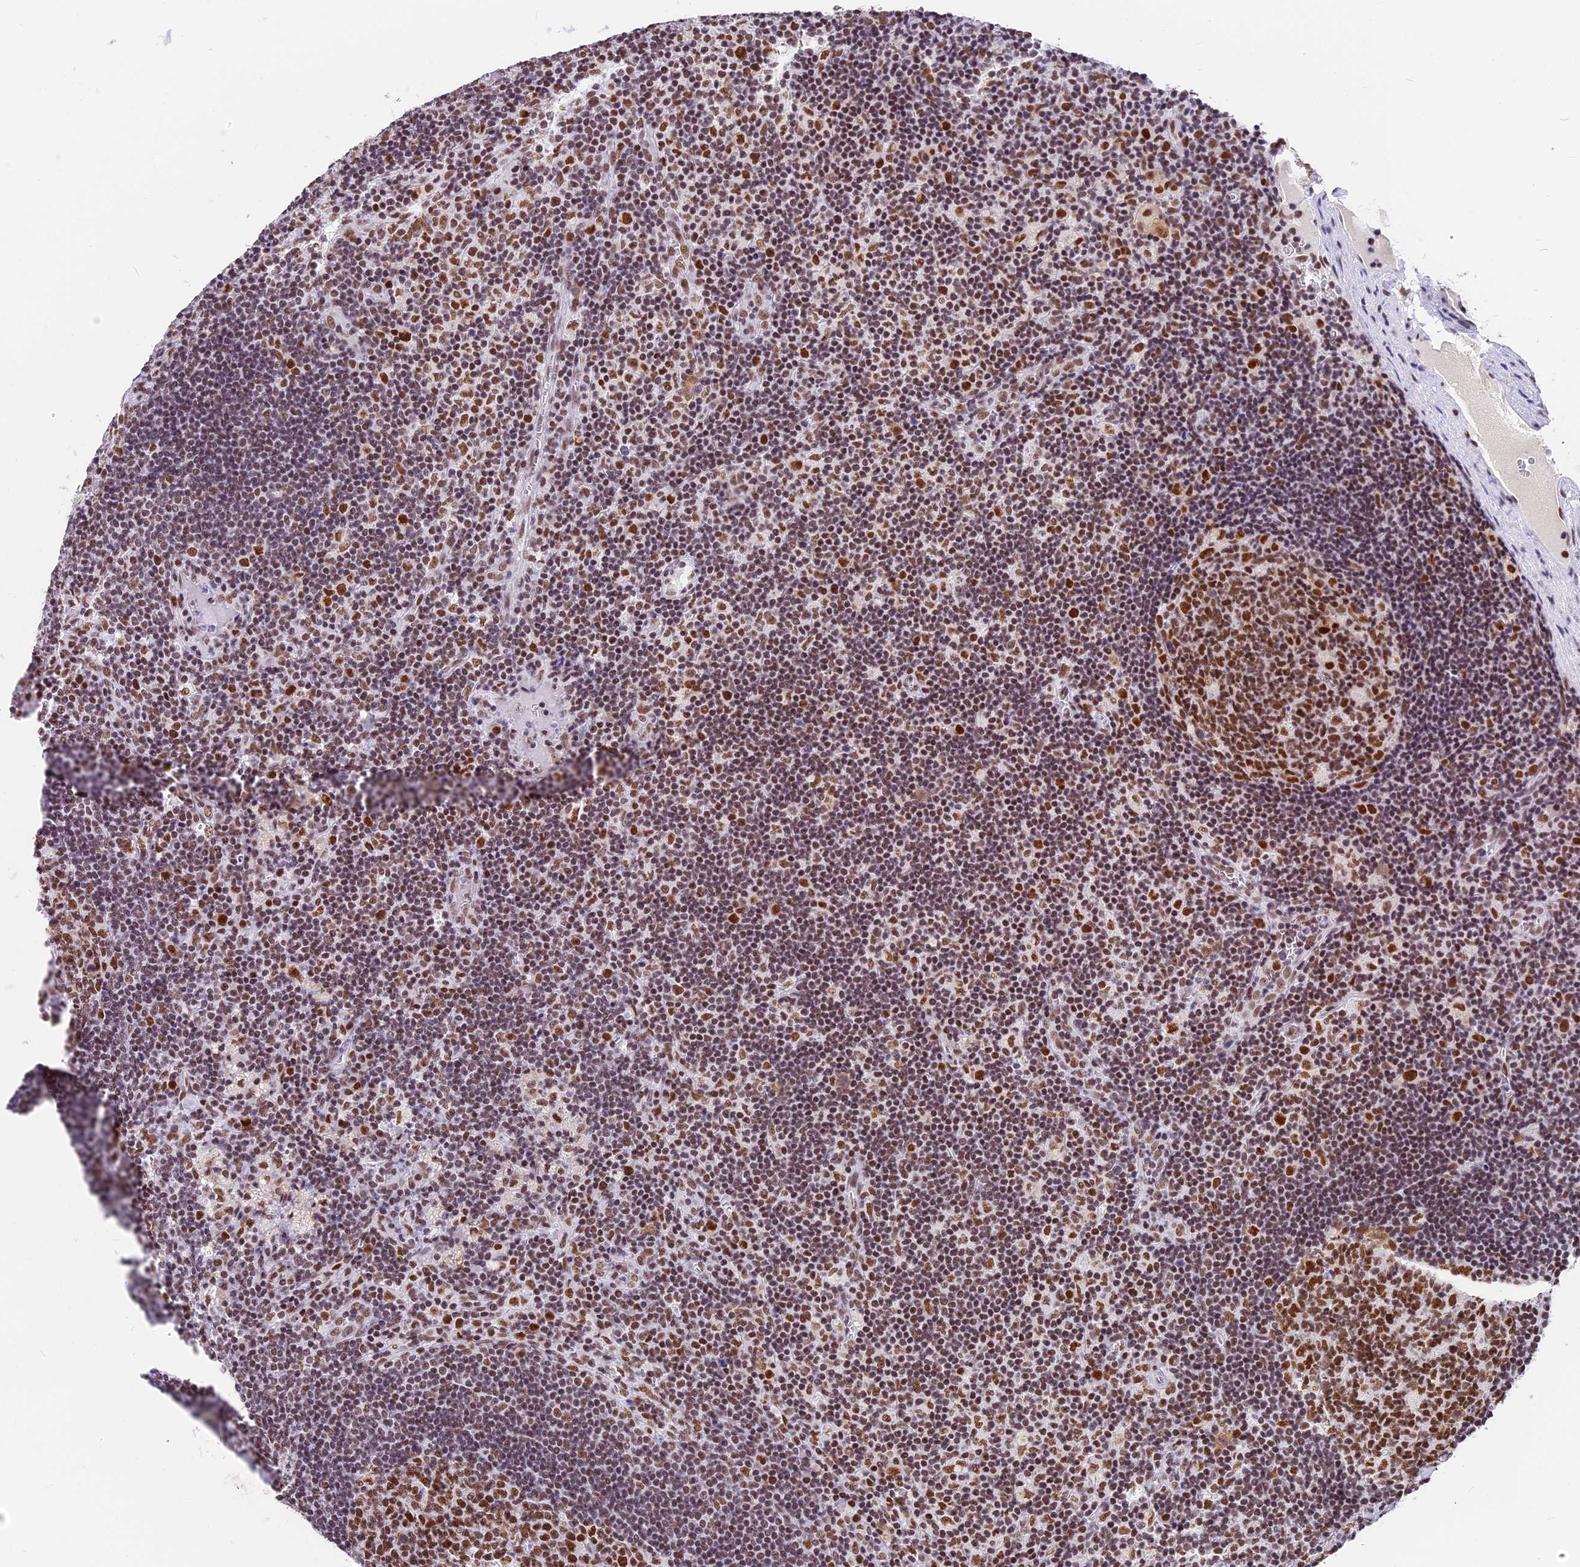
{"staining": {"intensity": "strong", "quantity": ">75%", "location": "nuclear"}, "tissue": "lymph node", "cell_type": "Germinal center cells", "image_type": "normal", "snomed": [{"axis": "morphology", "description": "Normal tissue, NOS"}, {"axis": "topography", "description": "Lymph node"}], "caption": "High-magnification brightfield microscopy of normal lymph node stained with DAB (3,3'-diaminobenzidine) (brown) and counterstained with hematoxylin (blue). germinal center cells exhibit strong nuclear positivity is identified in approximately>75% of cells. (DAB (3,3'-diaminobenzidine) IHC with brightfield microscopy, high magnification).", "gene": "SBNO1", "patient": {"sex": "male", "age": 58}}